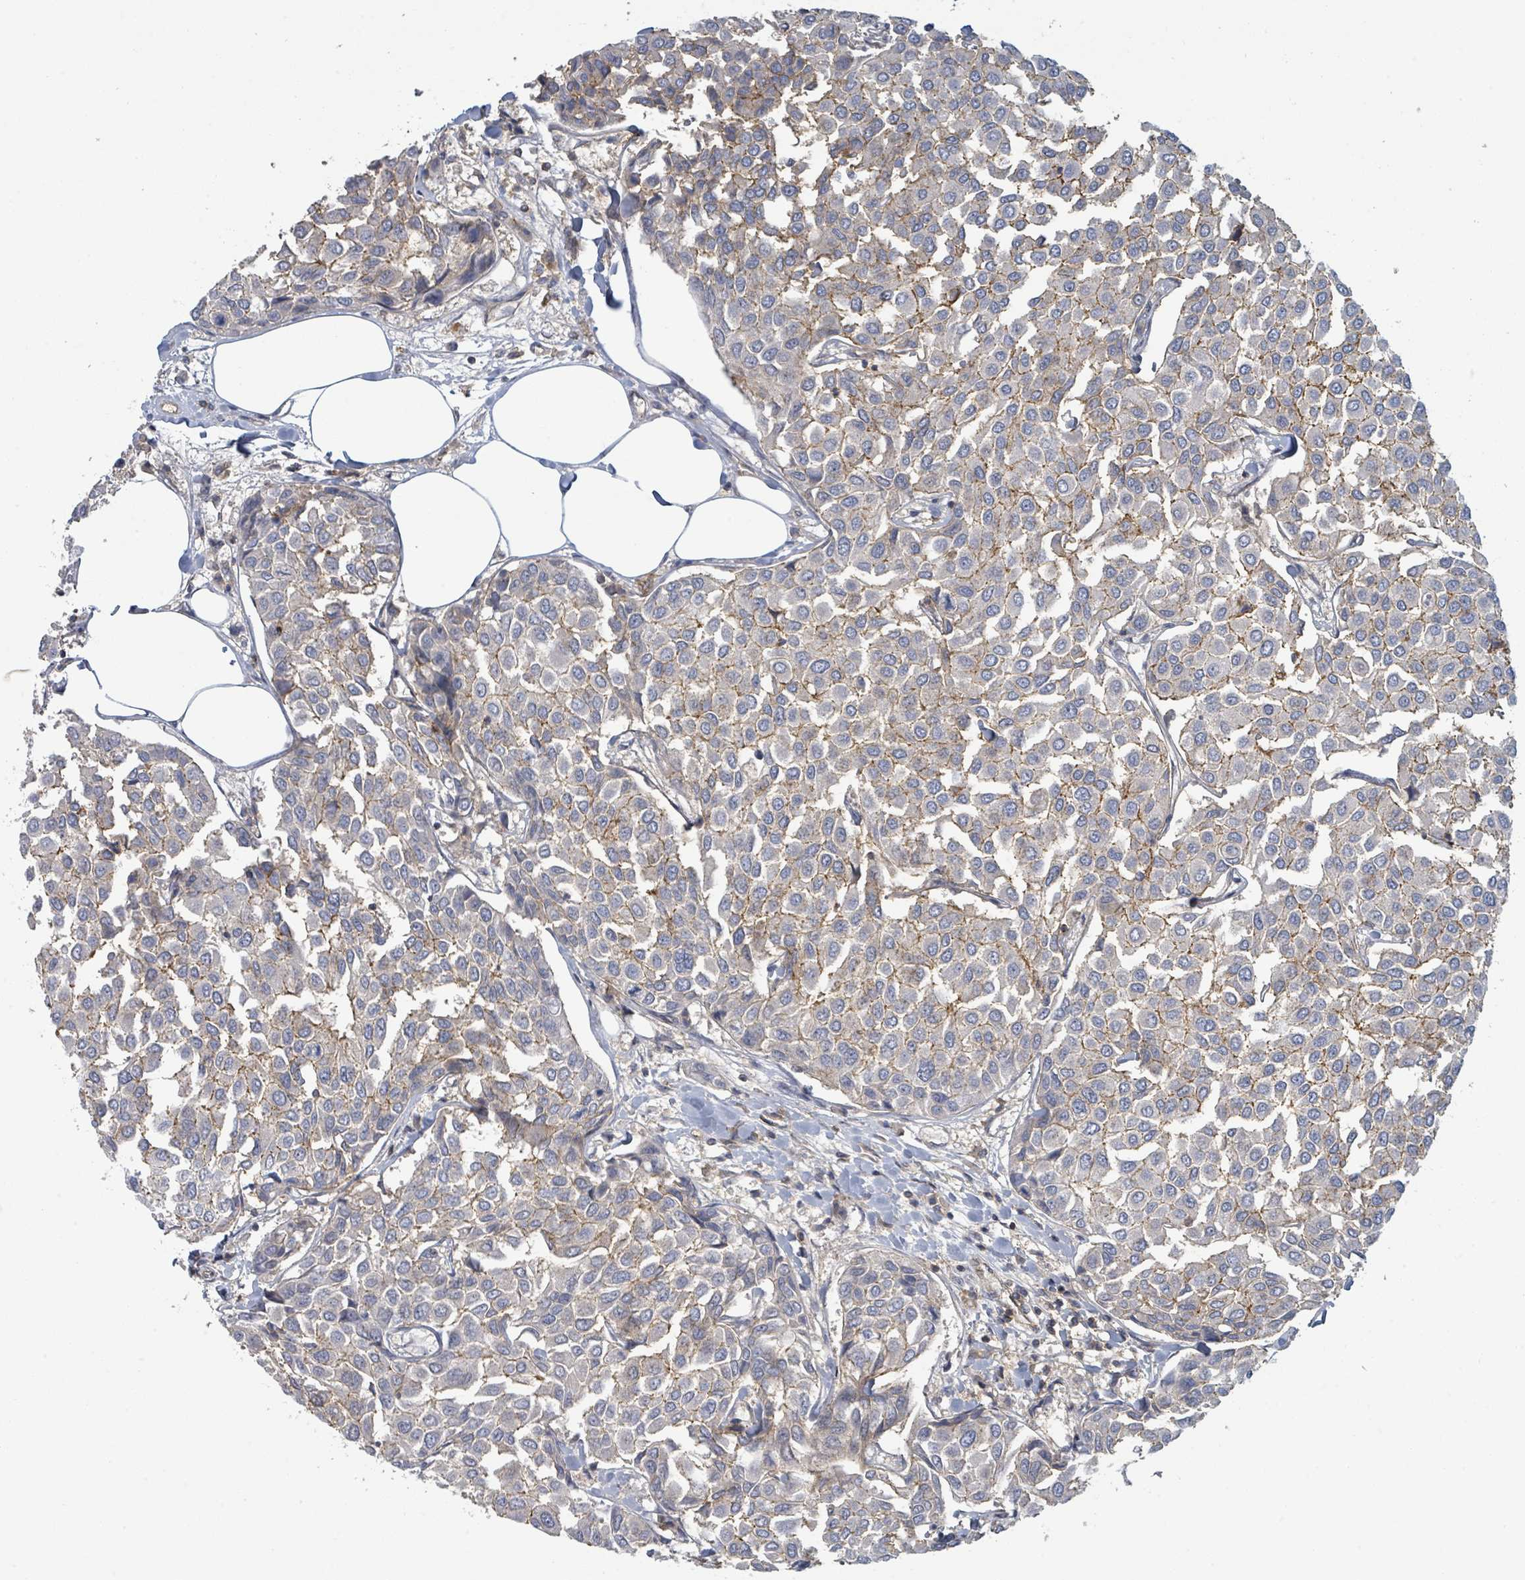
{"staining": {"intensity": "weak", "quantity": "25%-75%", "location": "cytoplasmic/membranous"}, "tissue": "breast cancer", "cell_type": "Tumor cells", "image_type": "cancer", "snomed": [{"axis": "morphology", "description": "Duct carcinoma"}, {"axis": "topography", "description": "Breast"}], "caption": "The photomicrograph displays a brown stain indicating the presence of a protein in the cytoplasmic/membranous of tumor cells in breast cancer.", "gene": "TNFRSF14", "patient": {"sex": "female", "age": 55}}